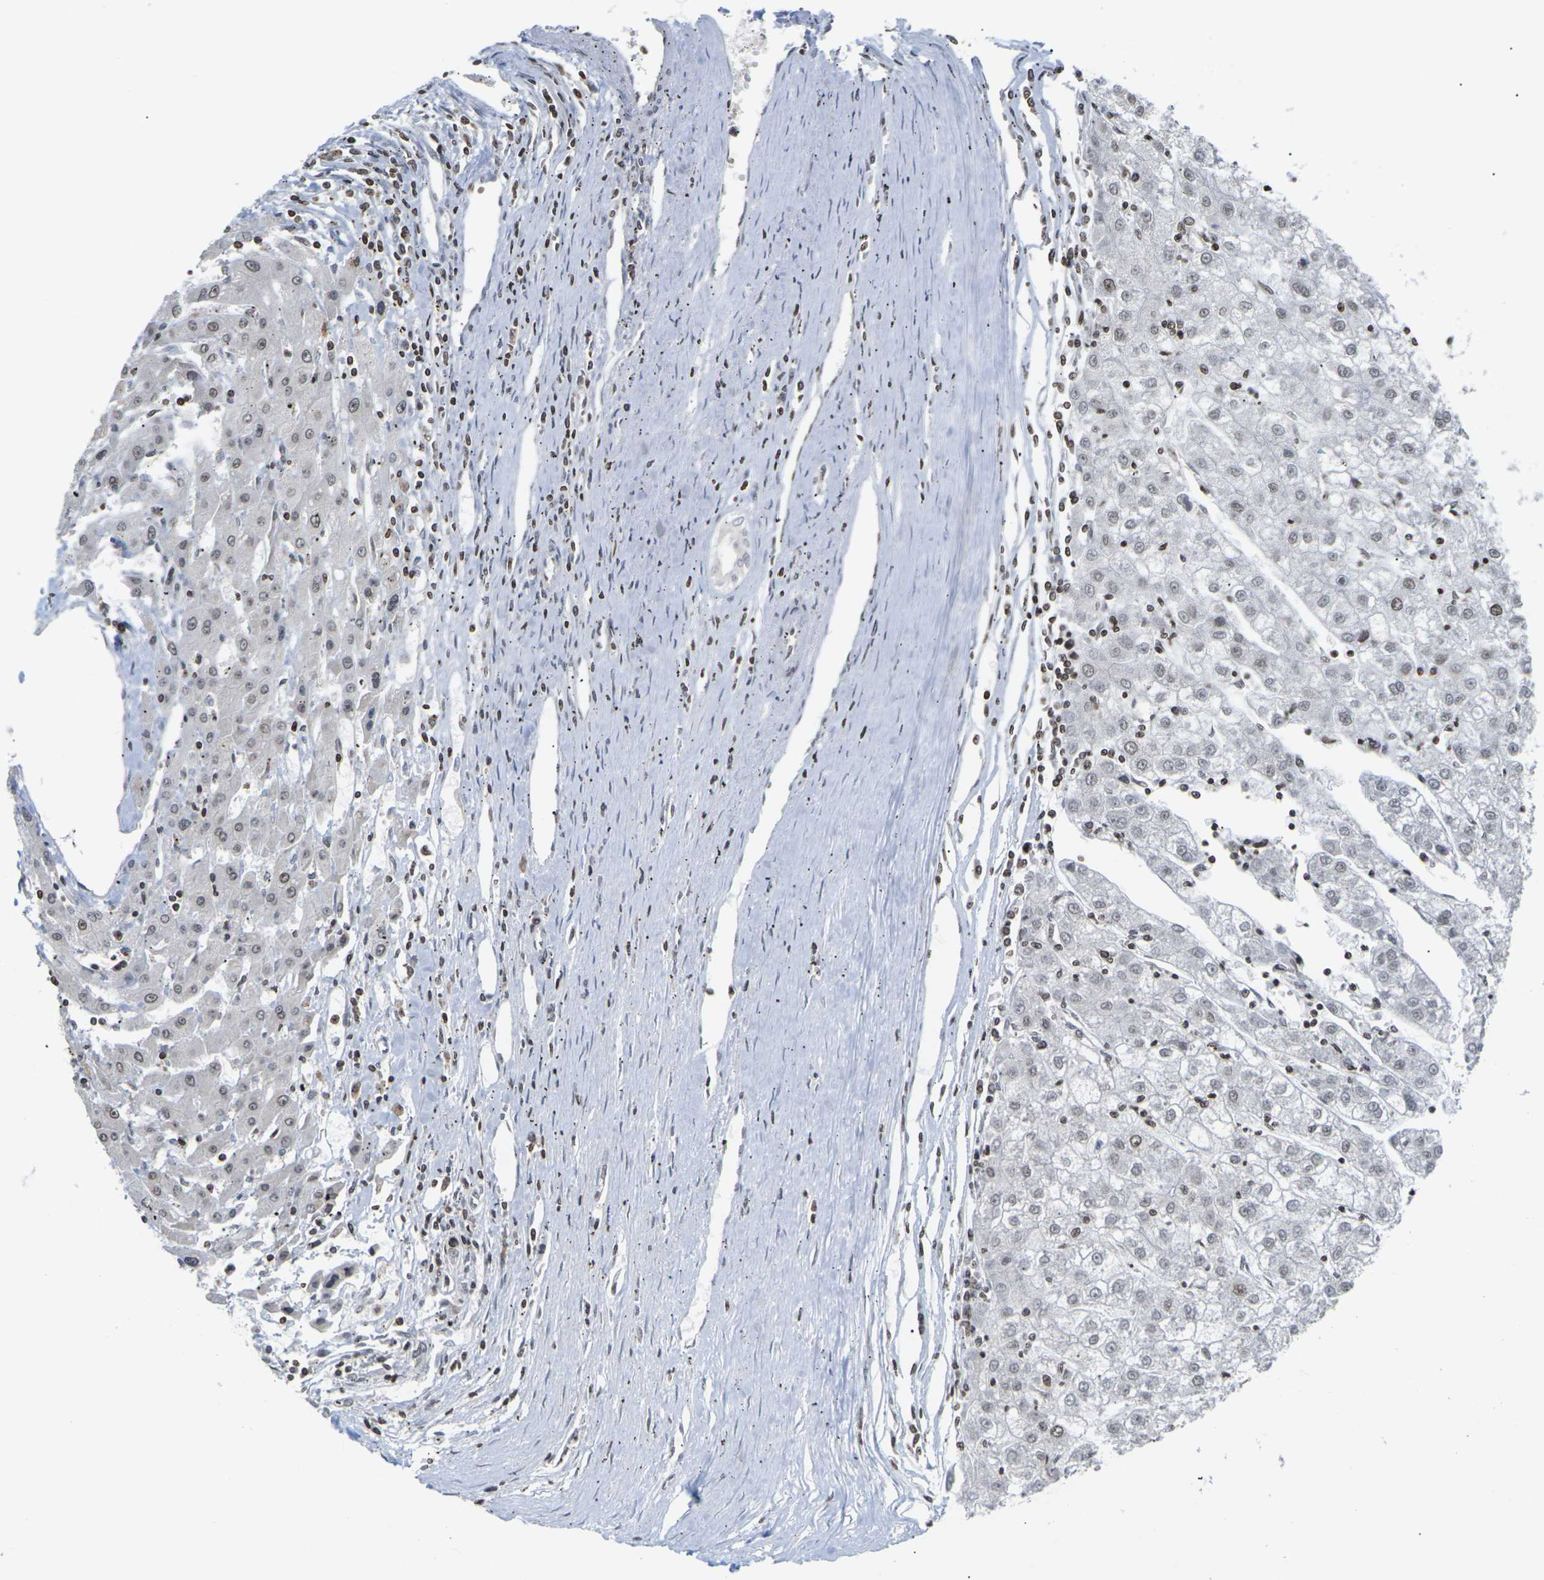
{"staining": {"intensity": "weak", "quantity": ">75%", "location": "nuclear"}, "tissue": "liver cancer", "cell_type": "Tumor cells", "image_type": "cancer", "snomed": [{"axis": "morphology", "description": "Carcinoma, Hepatocellular, NOS"}, {"axis": "topography", "description": "Liver"}], "caption": "Brown immunohistochemical staining in human liver hepatocellular carcinoma exhibits weak nuclear expression in approximately >75% of tumor cells. (IHC, brightfield microscopy, high magnification).", "gene": "ETV5", "patient": {"sex": "male", "age": 72}}